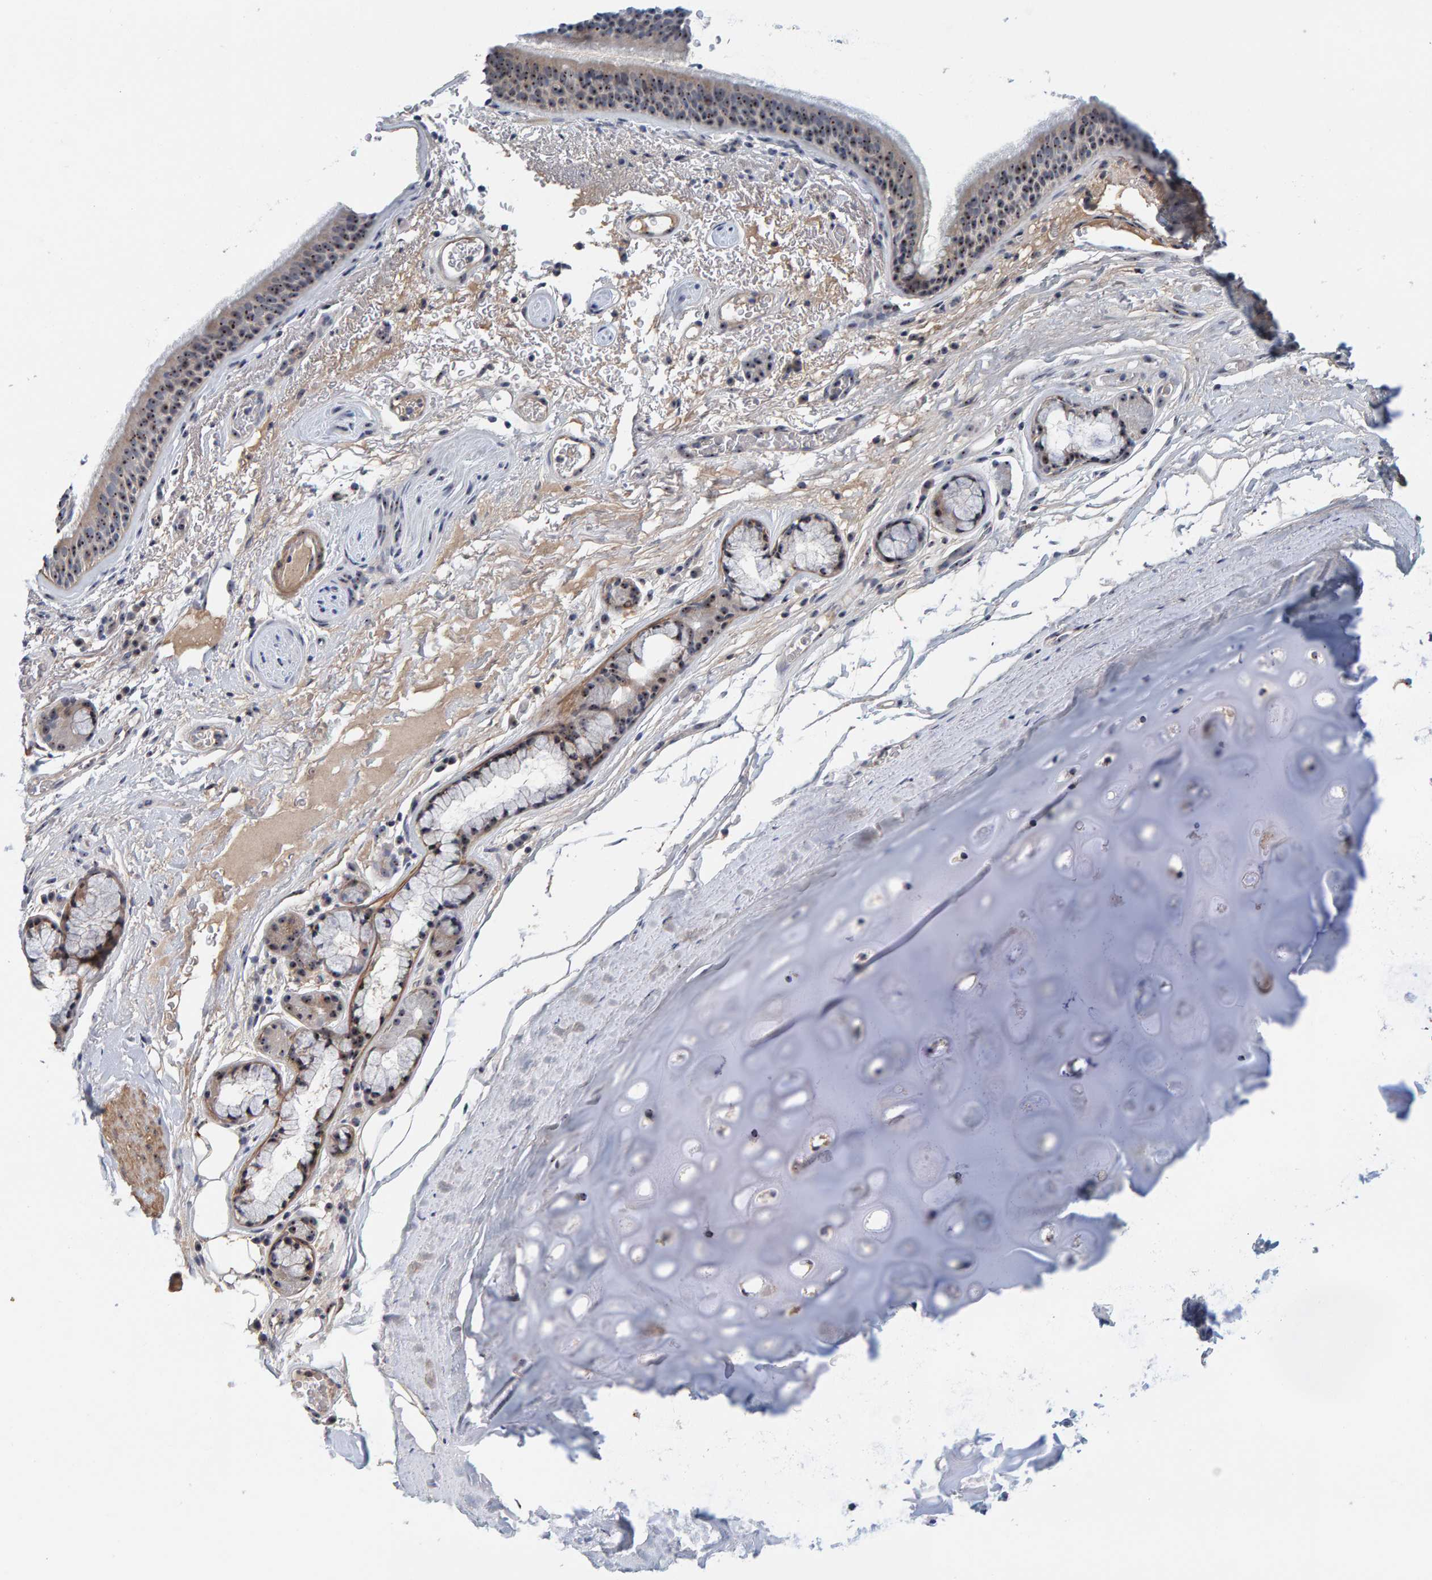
{"staining": {"intensity": "strong", "quantity": ">75%", "location": "cytoplasmic/membranous,nuclear"}, "tissue": "bronchus", "cell_type": "Respiratory epithelial cells", "image_type": "normal", "snomed": [{"axis": "morphology", "description": "Normal tissue, NOS"}, {"axis": "topography", "description": "Cartilage tissue"}], "caption": "Immunohistochemical staining of normal human bronchus demonstrates >75% levels of strong cytoplasmic/membranous,nuclear protein positivity in approximately >75% of respiratory epithelial cells.", "gene": "NOL11", "patient": {"sex": "female", "age": 63}}